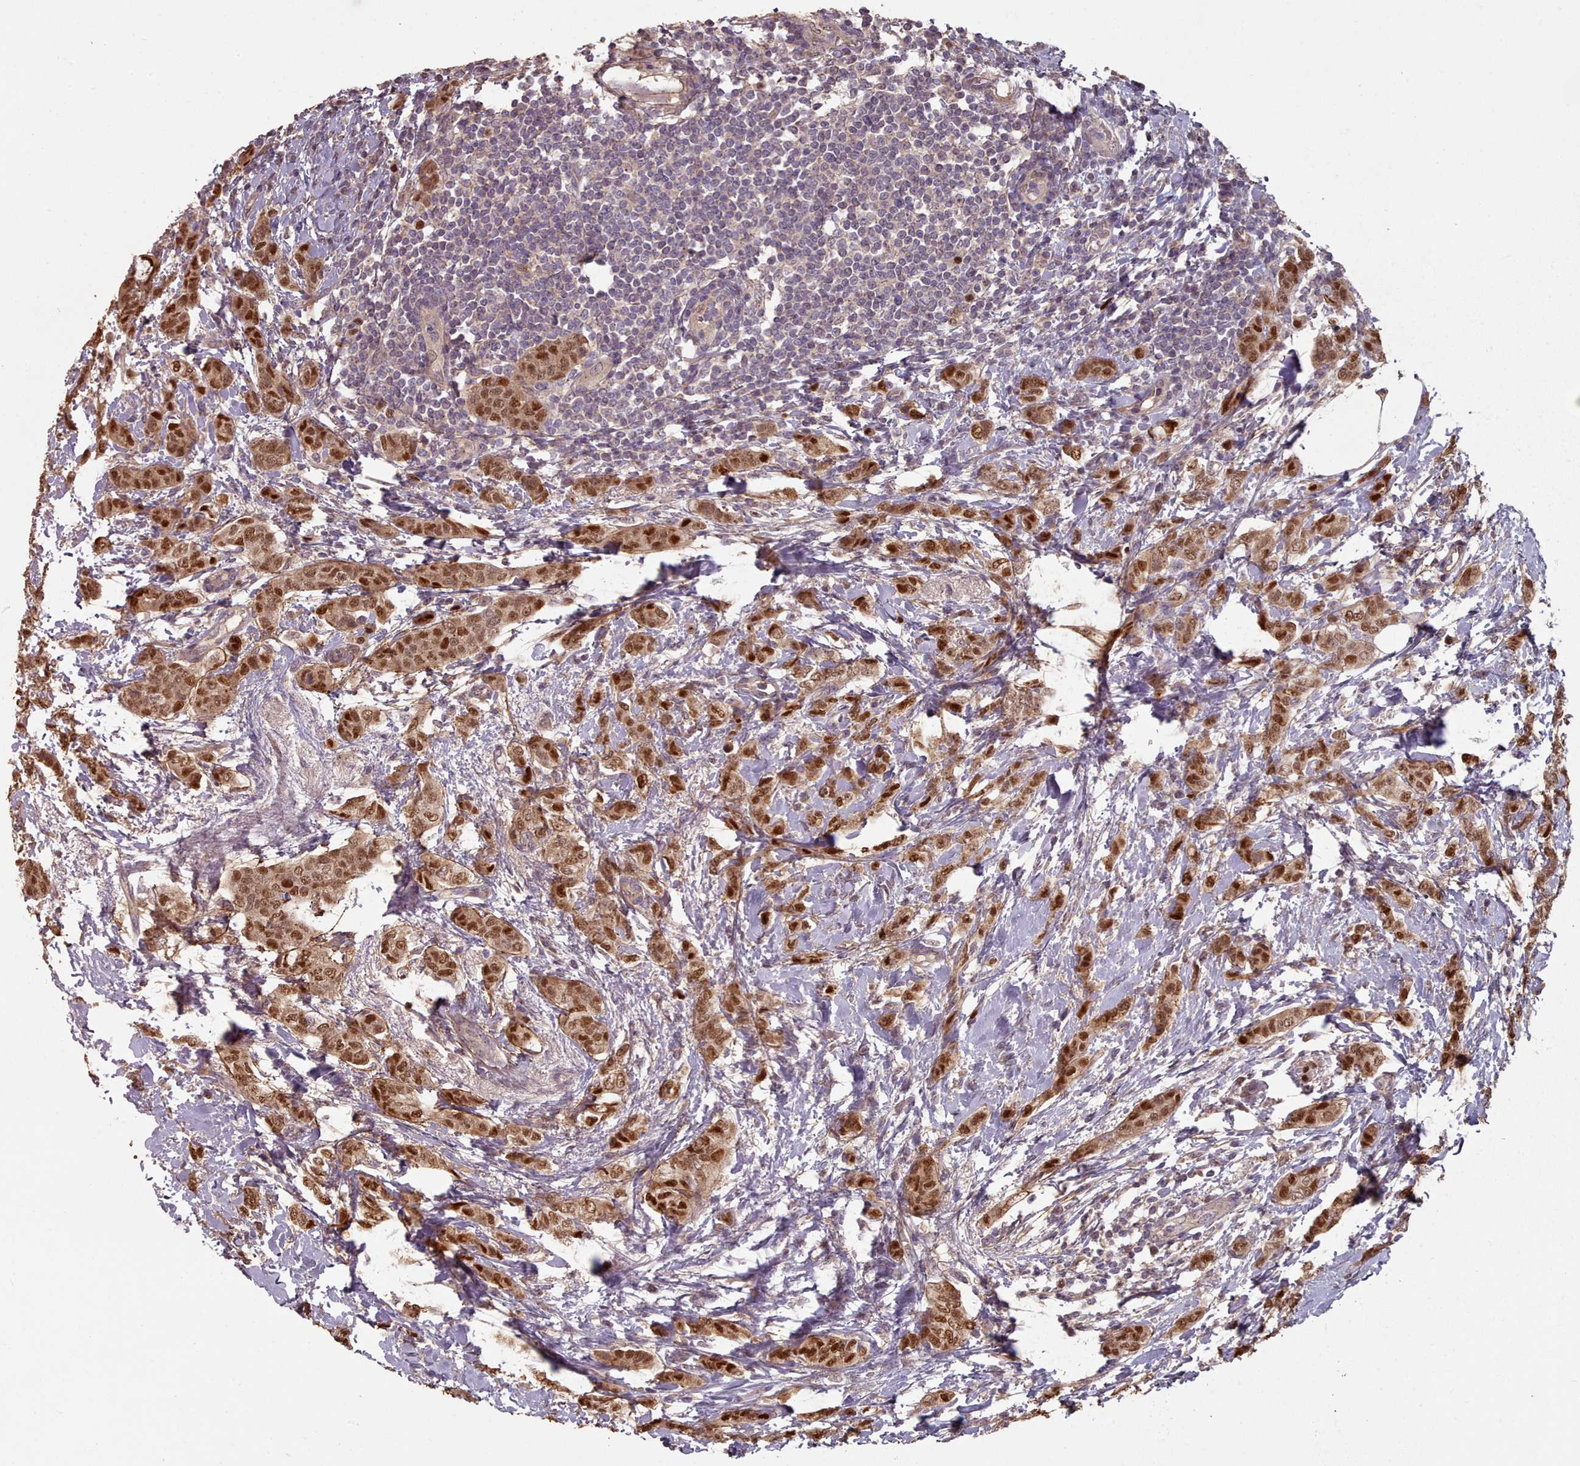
{"staining": {"intensity": "moderate", "quantity": ">75%", "location": "nuclear"}, "tissue": "breast cancer", "cell_type": "Tumor cells", "image_type": "cancer", "snomed": [{"axis": "morphology", "description": "Duct carcinoma"}, {"axis": "topography", "description": "Breast"}], "caption": "Breast cancer (infiltrating ductal carcinoma) tissue displays moderate nuclear positivity in approximately >75% of tumor cells (DAB IHC with brightfield microscopy, high magnification).", "gene": "ERCC6L", "patient": {"sex": "female", "age": 72}}